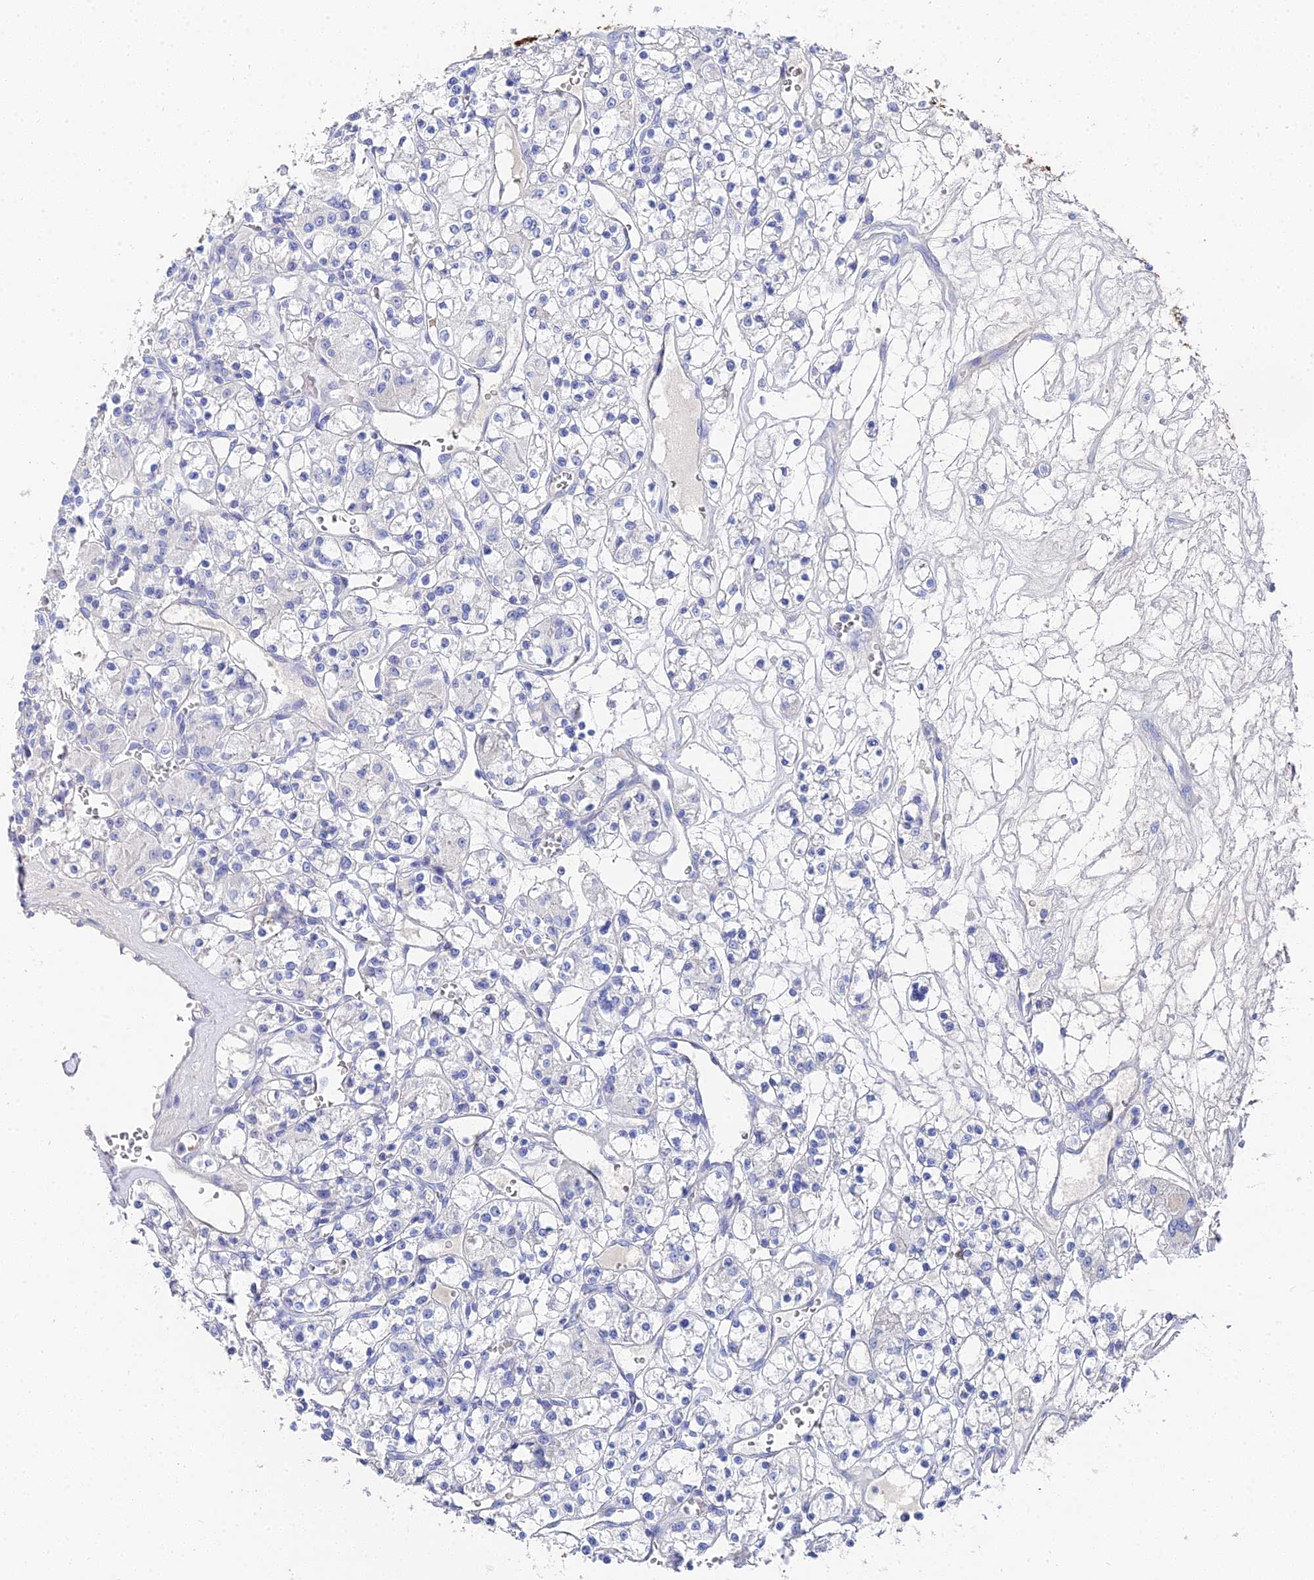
{"staining": {"intensity": "negative", "quantity": "none", "location": "none"}, "tissue": "renal cancer", "cell_type": "Tumor cells", "image_type": "cancer", "snomed": [{"axis": "morphology", "description": "Adenocarcinoma, NOS"}, {"axis": "topography", "description": "Kidney"}], "caption": "Histopathology image shows no protein staining in tumor cells of renal cancer tissue.", "gene": "KRT17", "patient": {"sex": "female", "age": 59}}